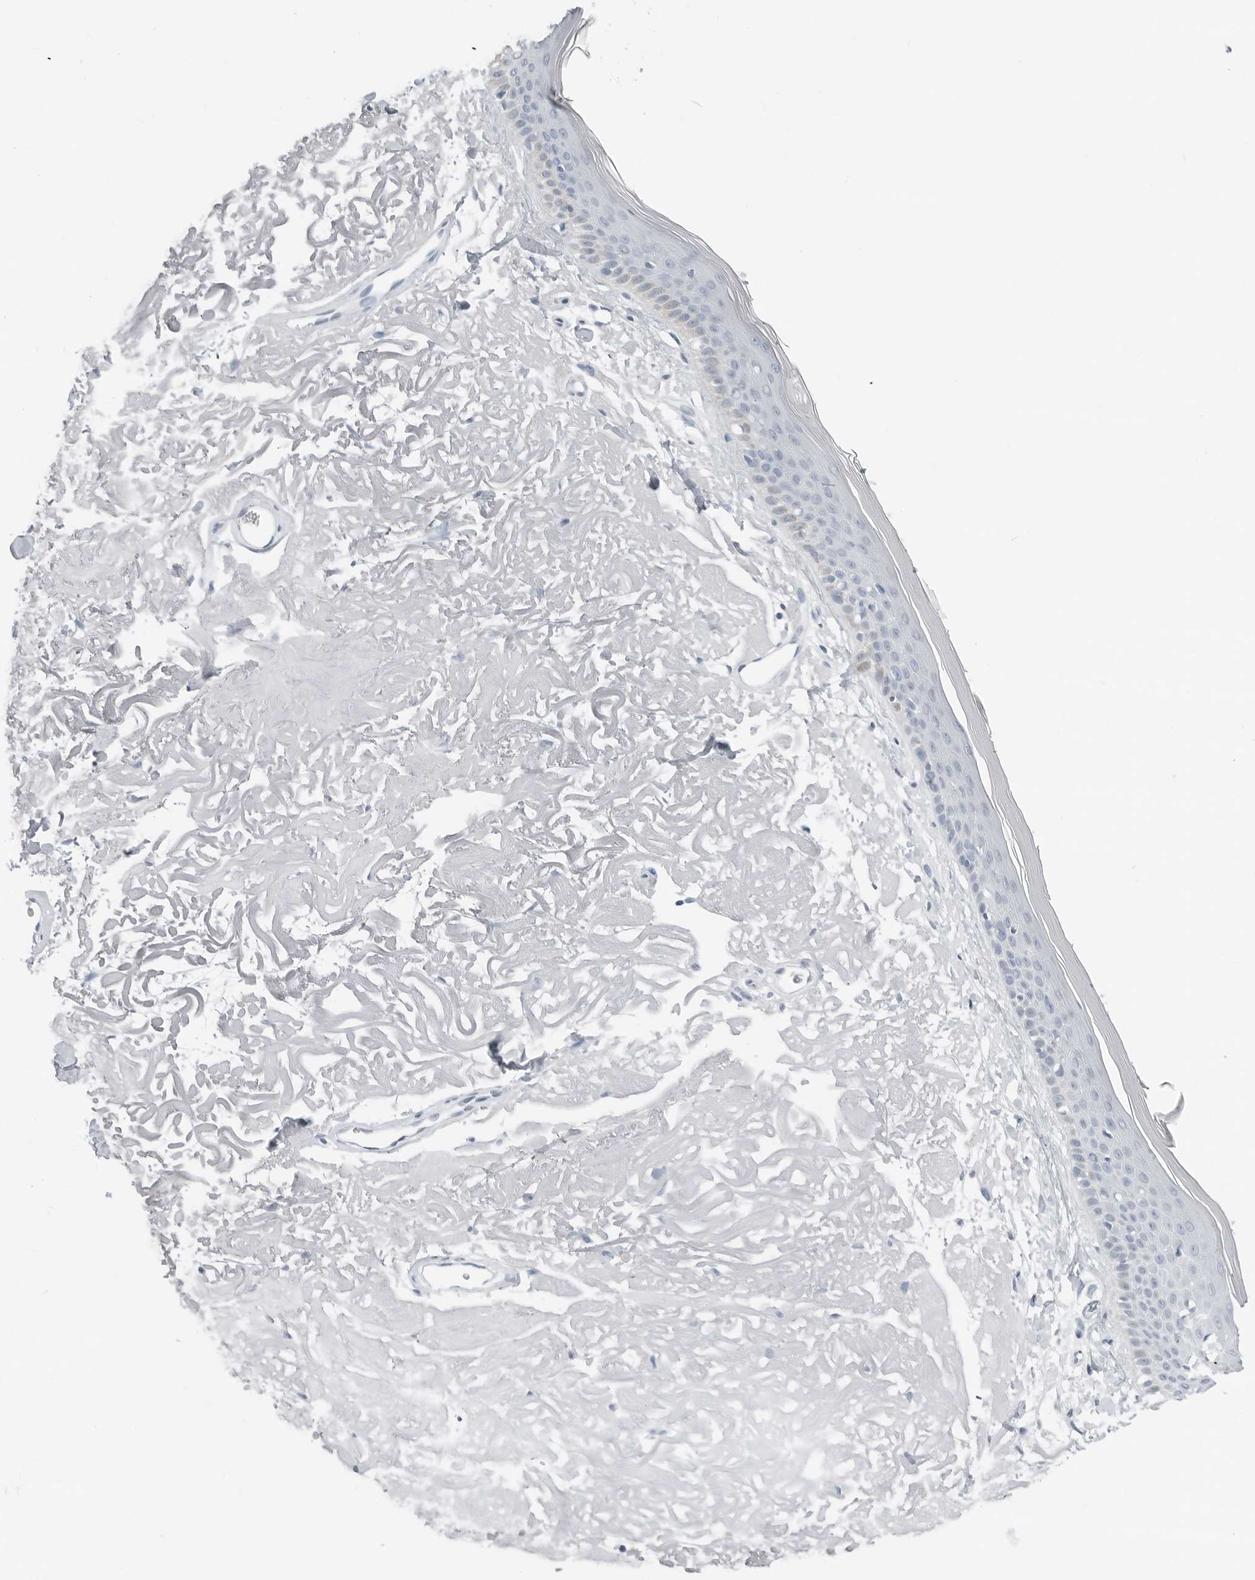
{"staining": {"intensity": "negative", "quantity": "none", "location": "none"}, "tissue": "skin", "cell_type": "Fibroblasts", "image_type": "normal", "snomed": [{"axis": "morphology", "description": "Normal tissue, NOS"}, {"axis": "topography", "description": "Skin"}, {"axis": "topography", "description": "Skeletal muscle"}], "caption": "A high-resolution histopathology image shows immunohistochemistry staining of unremarkable skin, which reveals no significant staining in fibroblasts.", "gene": "XIRP1", "patient": {"sex": "male", "age": 83}}